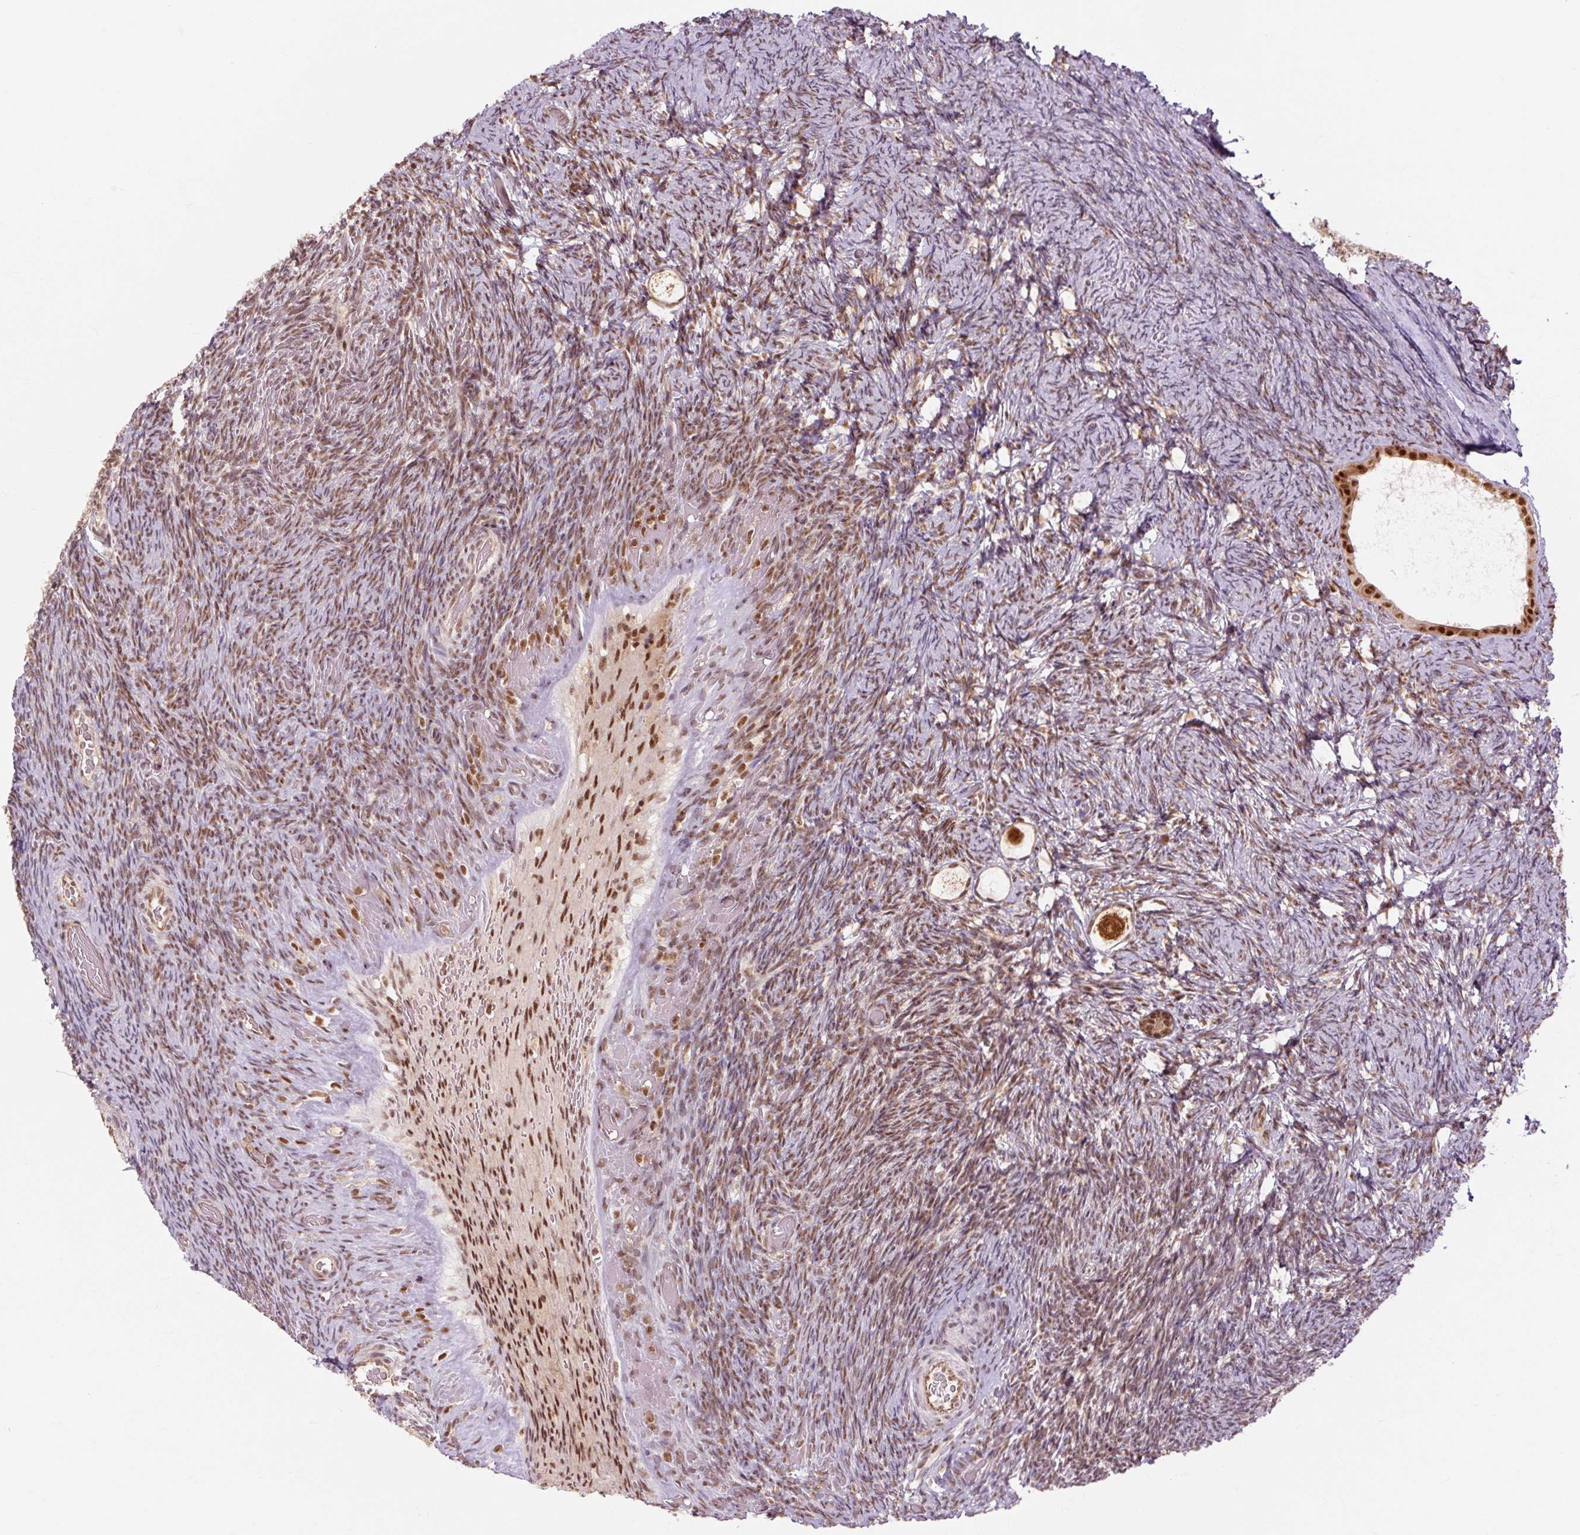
{"staining": {"intensity": "strong", "quantity": ">75%", "location": "cytoplasmic/membranous,nuclear"}, "tissue": "ovary", "cell_type": "Follicle cells", "image_type": "normal", "snomed": [{"axis": "morphology", "description": "Normal tissue, NOS"}, {"axis": "topography", "description": "Ovary"}], "caption": "A high-resolution image shows immunohistochemistry (IHC) staining of benign ovary, which shows strong cytoplasmic/membranous,nuclear expression in approximately >75% of follicle cells. The protein of interest is stained brown, and the nuclei are stained in blue (DAB IHC with brightfield microscopy, high magnification).", "gene": "CSTF1", "patient": {"sex": "female", "age": 34}}